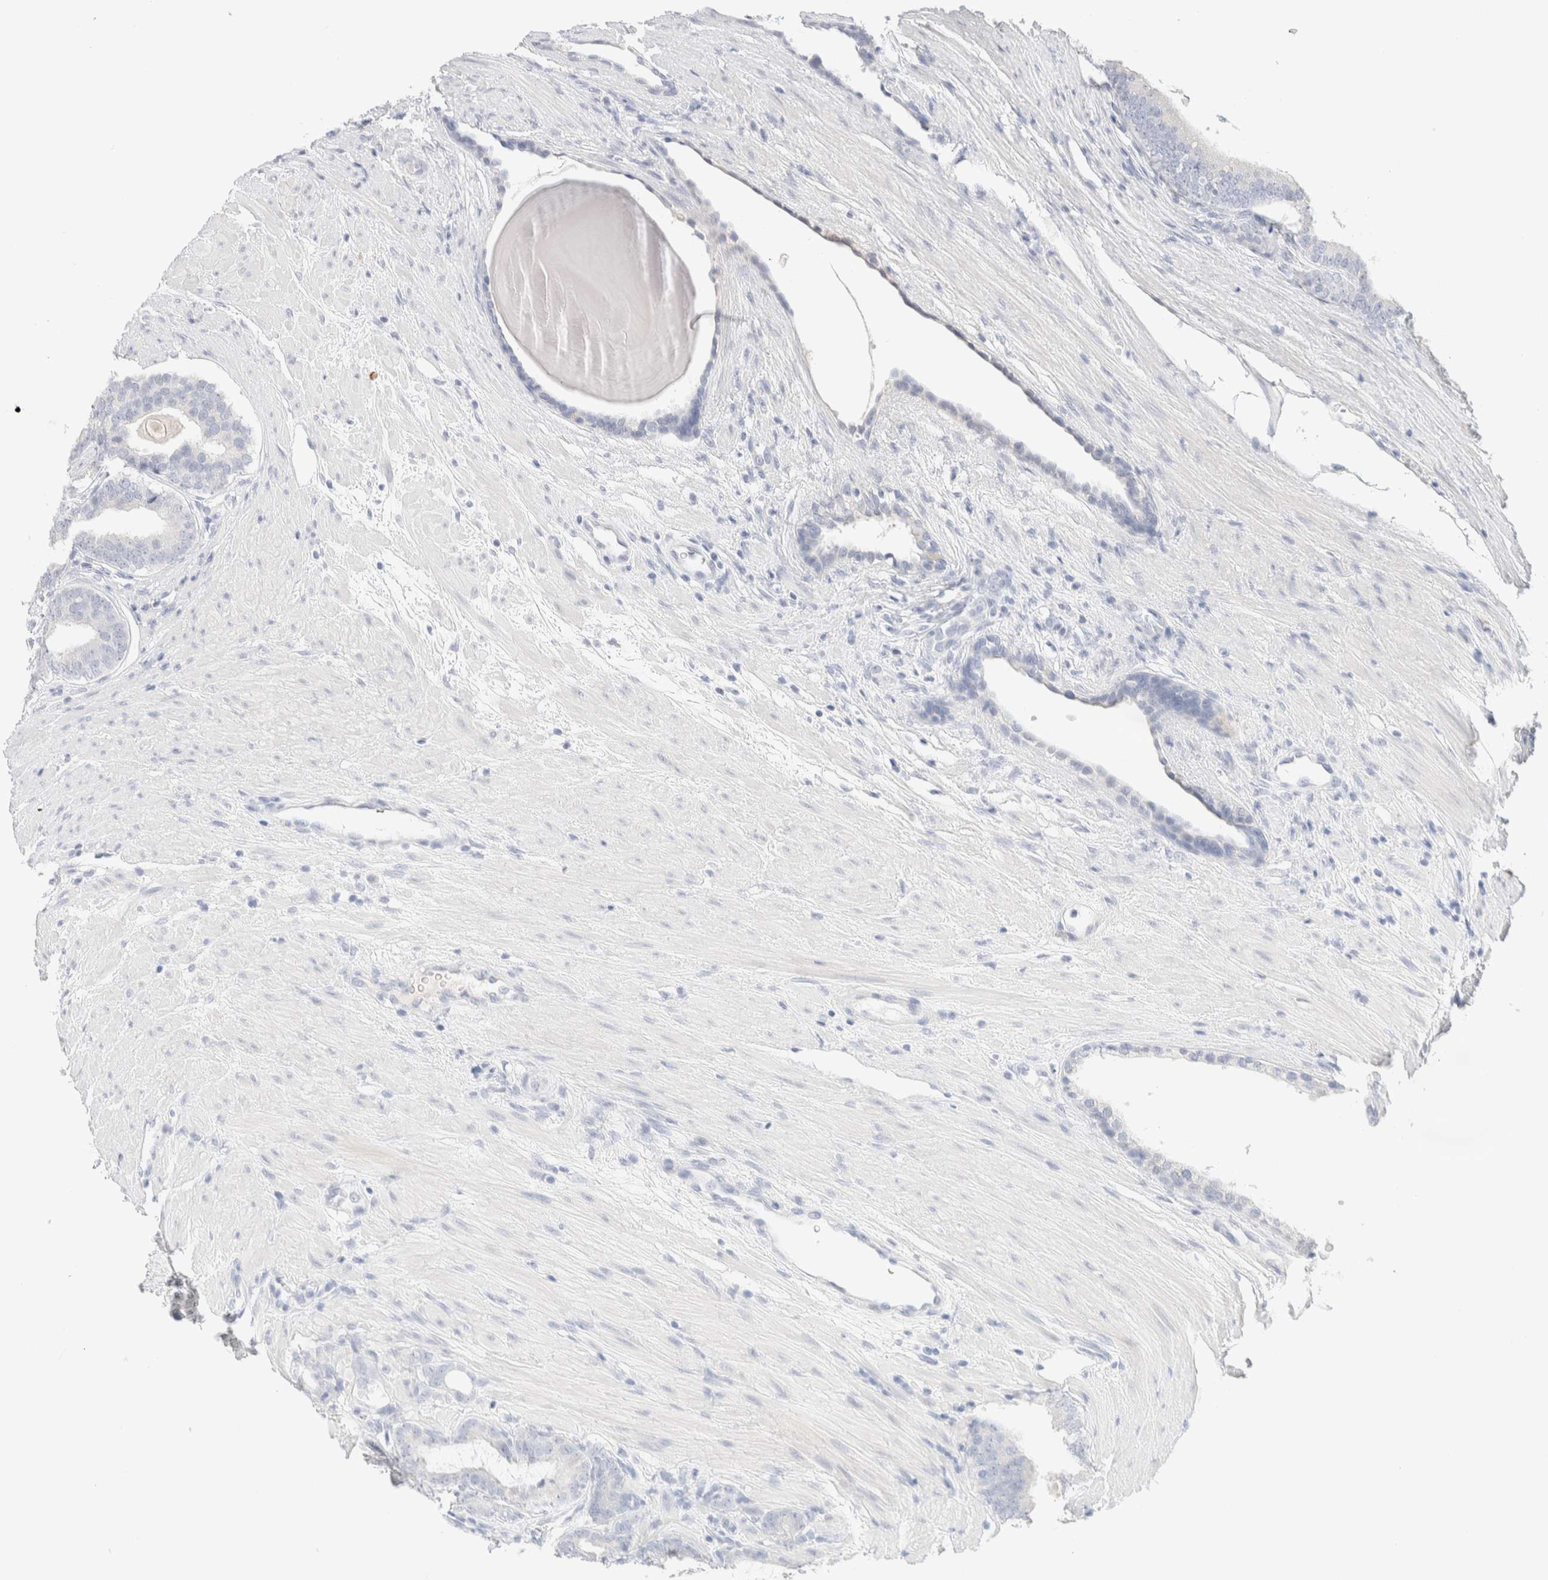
{"staining": {"intensity": "negative", "quantity": "none", "location": "none"}, "tissue": "prostate cancer", "cell_type": "Tumor cells", "image_type": "cancer", "snomed": [{"axis": "morphology", "description": "Adenocarcinoma, High grade"}, {"axis": "topography", "description": "Prostate"}], "caption": "A micrograph of human high-grade adenocarcinoma (prostate) is negative for staining in tumor cells.", "gene": "RIDA", "patient": {"sex": "male", "age": 60}}